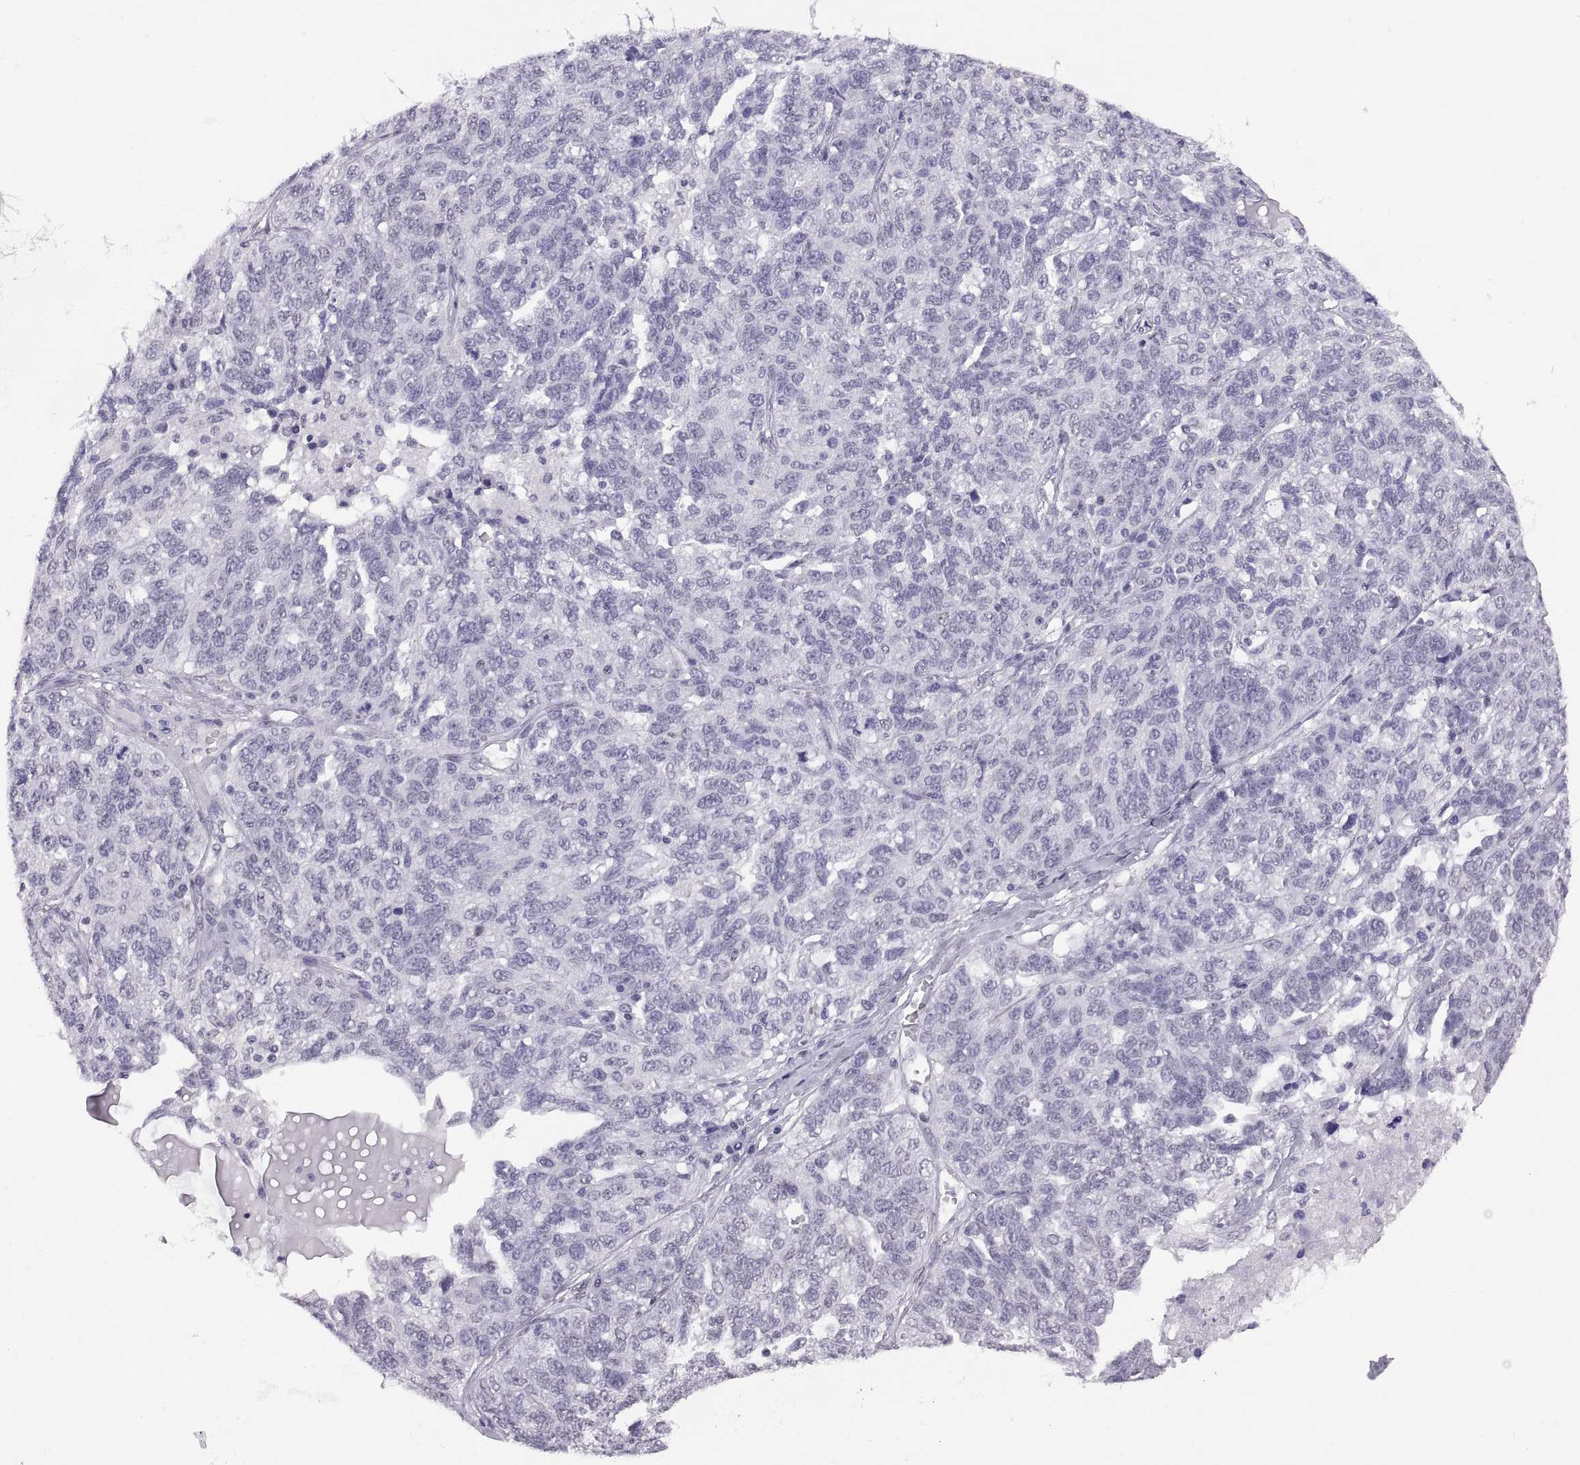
{"staining": {"intensity": "negative", "quantity": "none", "location": "none"}, "tissue": "ovarian cancer", "cell_type": "Tumor cells", "image_type": "cancer", "snomed": [{"axis": "morphology", "description": "Cystadenocarcinoma, serous, NOS"}, {"axis": "topography", "description": "Ovary"}], "caption": "An immunohistochemistry photomicrograph of ovarian cancer (serous cystadenocarcinoma) is shown. There is no staining in tumor cells of ovarian cancer (serous cystadenocarcinoma).", "gene": "CARTPT", "patient": {"sex": "female", "age": 71}}